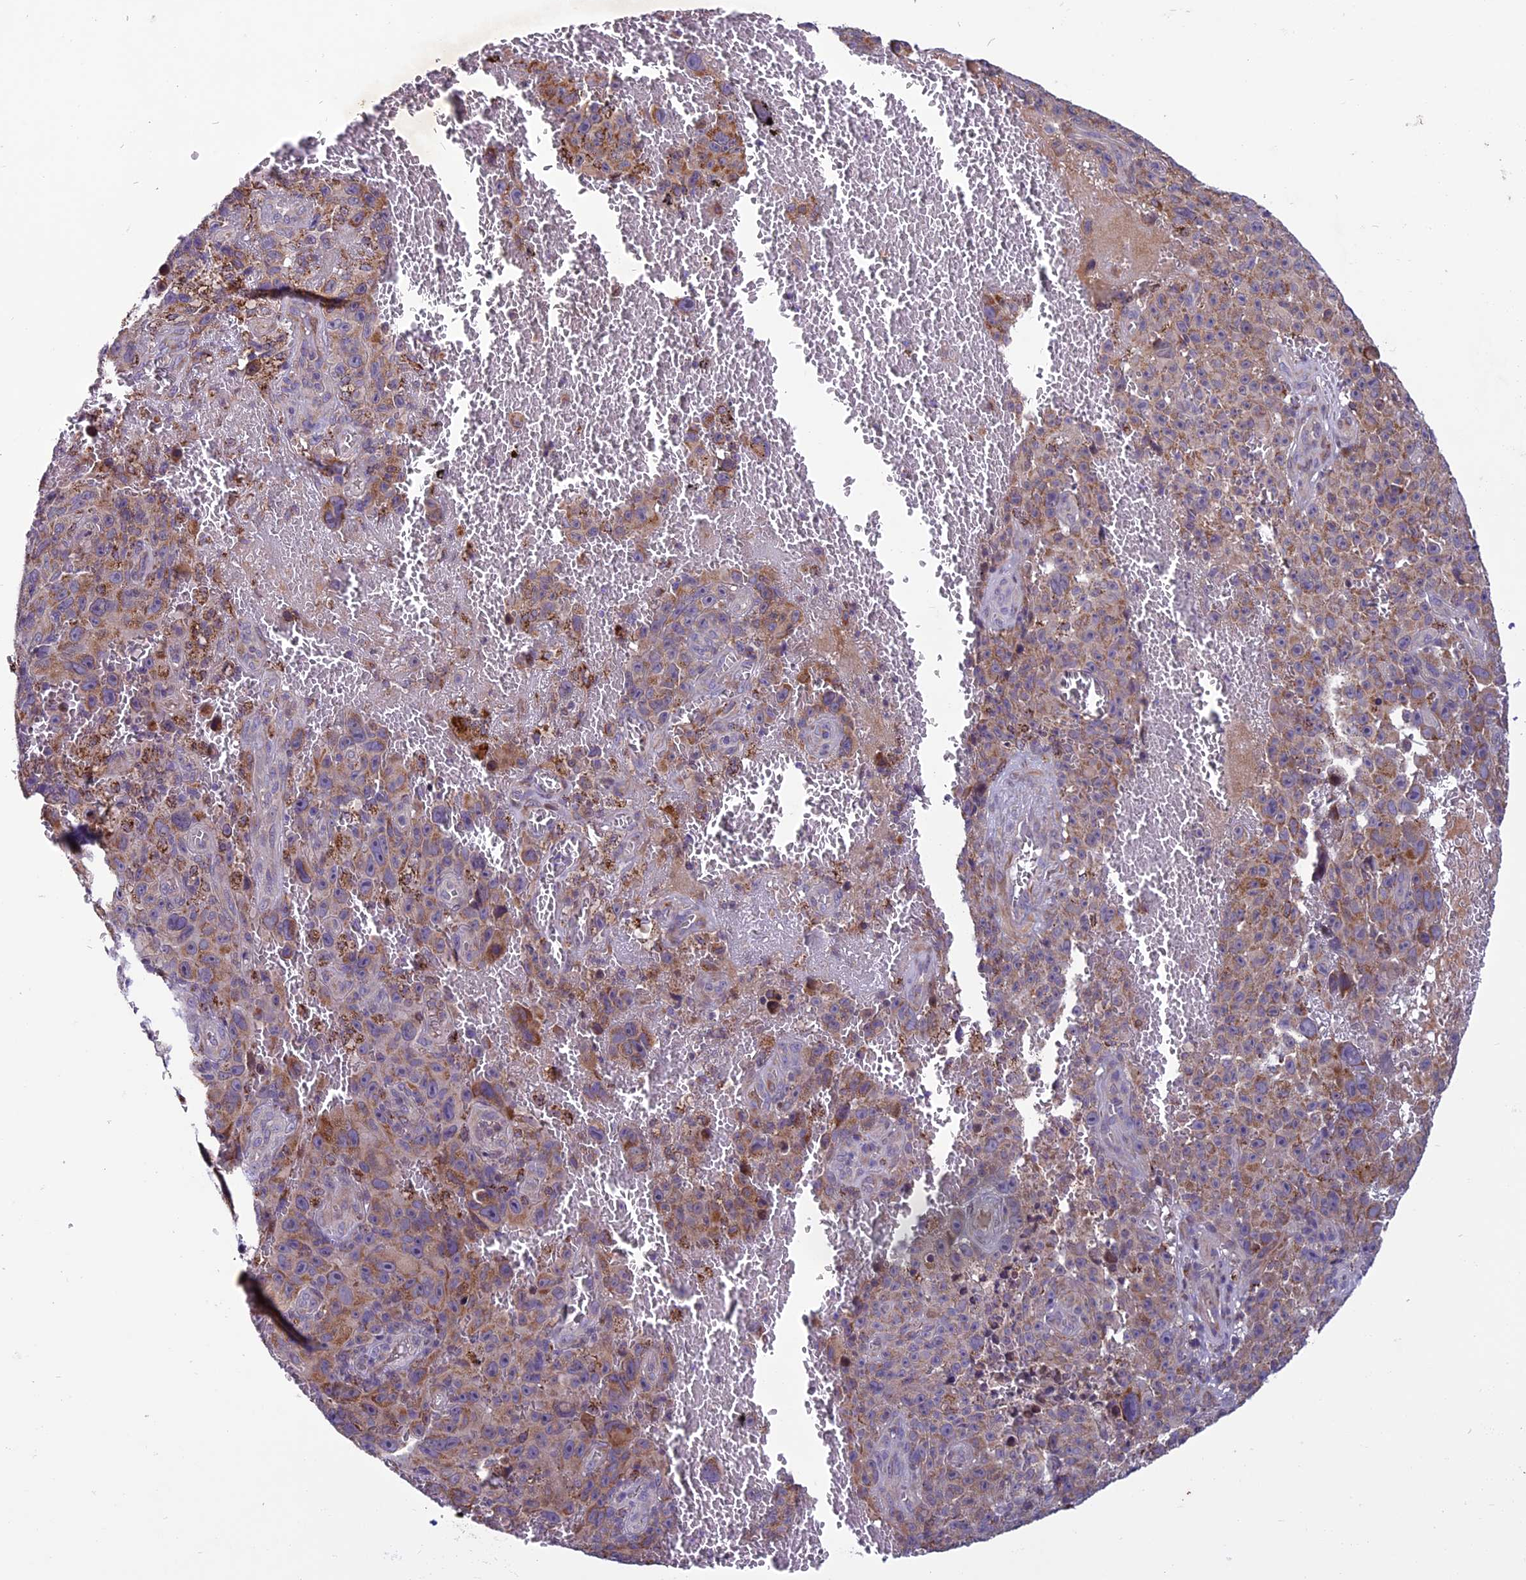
{"staining": {"intensity": "moderate", "quantity": ">75%", "location": "cytoplasmic/membranous"}, "tissue": "melanoma", "cell_type": "Tumor cells", "image_type": "cancer", "snomed": [{"axis": "morphology", "description": "Malignant melanoma, NOS"}, {"axis": "topography", "description": "Skin"}], "caption": "Immunohistochemistry photomicrograph of neoplastic tissue: human melanoma stained using immunohistochemistry exhibits medium levels of moderate protein expression localized specifically in the cytoplasmic/membranous of tumor cells, appearing as a cytoplasmic/membranous brown color.", "gene": "MIEF2", "patient": {"sex": "female", "age": 82}}